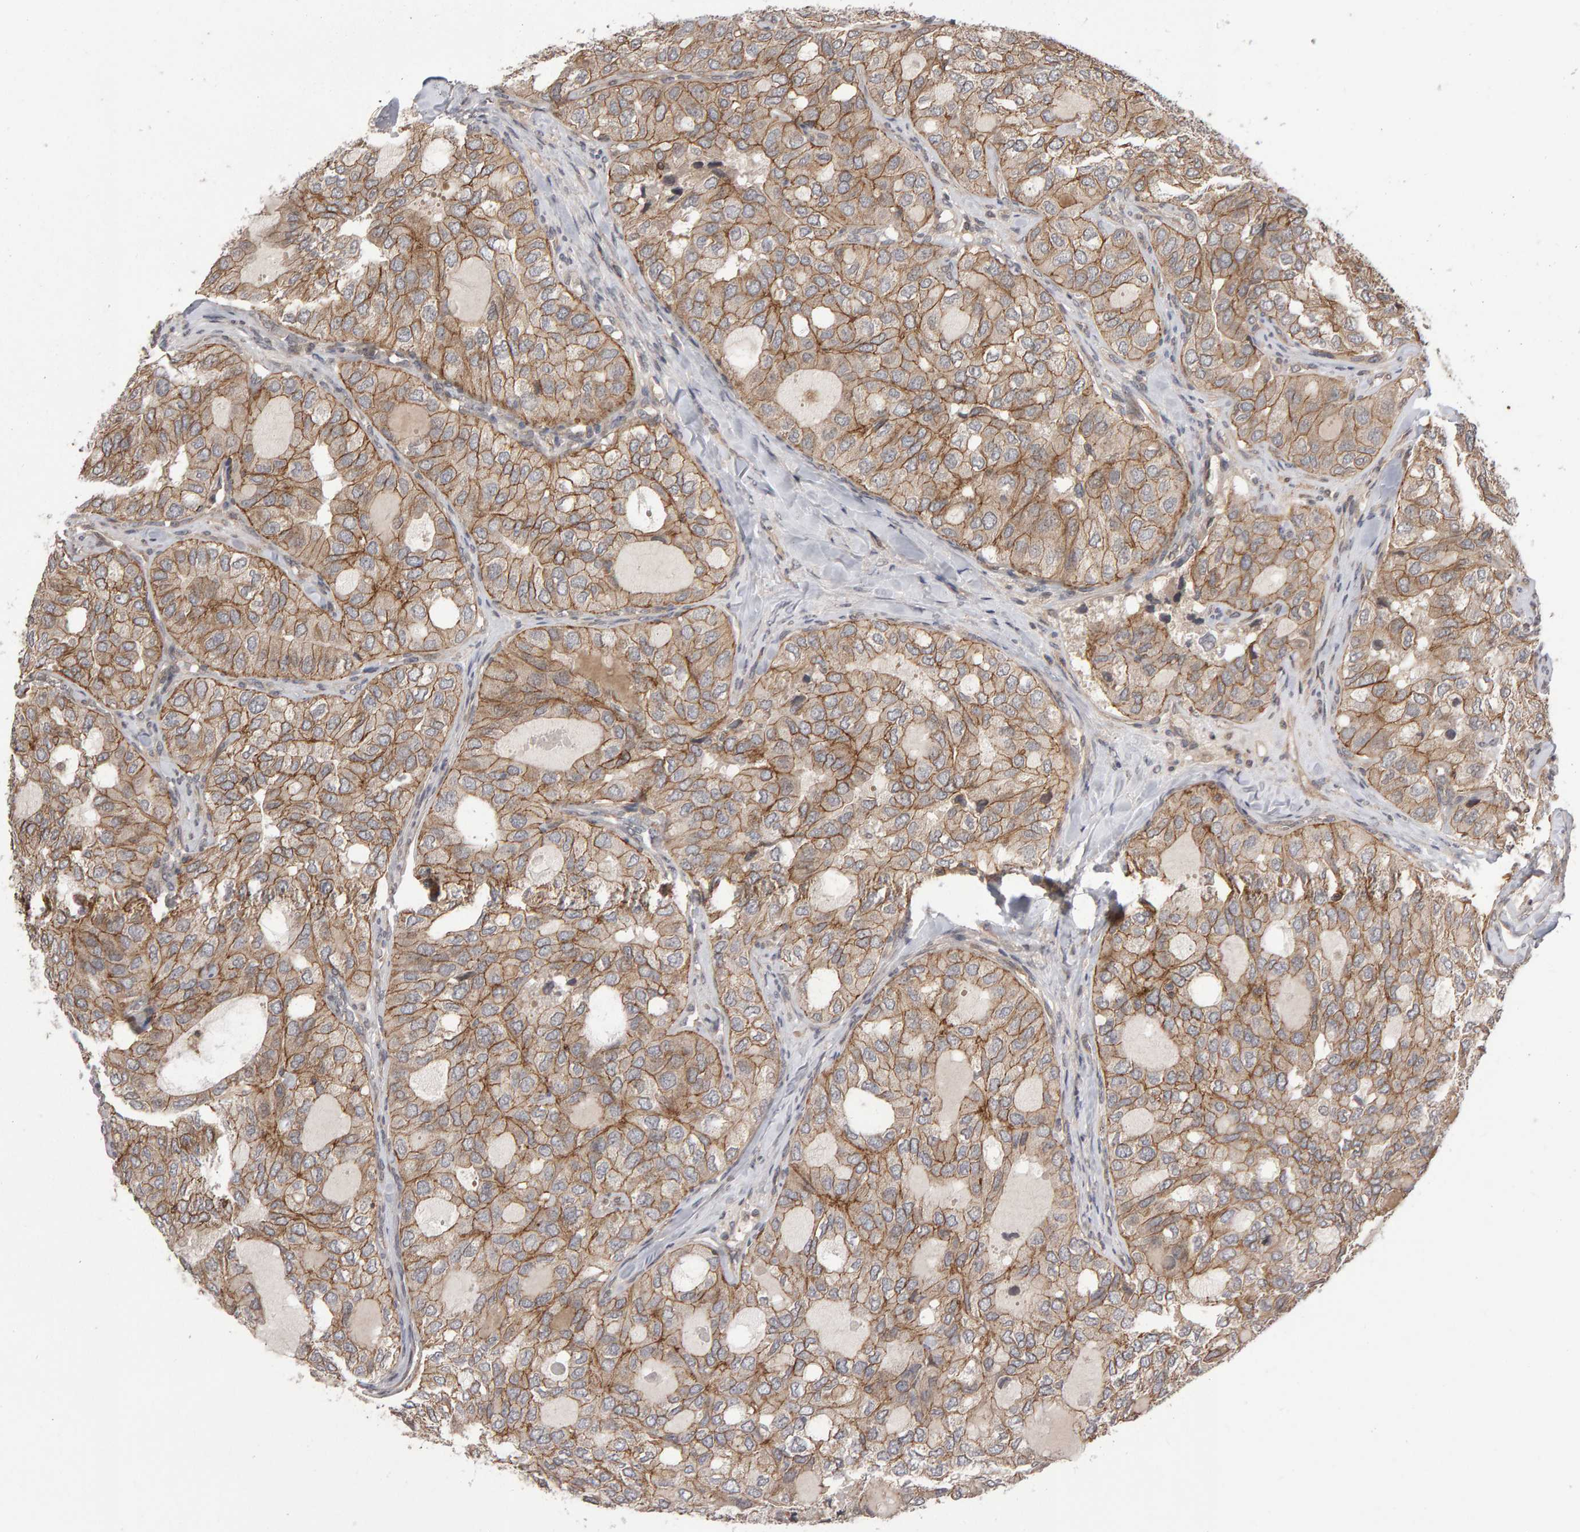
{"staining": {"intensity": "moderate", "quantity": ">75%", "location": "cytoplasmic/membranous"}, "tissue": "thyroid cancer", "cell_type": "Tumor cells", "image_type": "cancer", "snomed": [{"axis": "morphology", "description": "Follicular adenoma carcinoma, NOS"}, {"axis": "topography", "description": "Thyroid gland"}], "caption": "Immunohistochemistry (DAB (3,3'-diaminobenzidine)) staining of human thyroid cancer reveals moderate cytoplasmic/membranous protein positivity in approximately >75% of tumor cells. (brown staining indicates protein expression, while blue staining denotes nuclei).", "gene": "SCRIB", "patient": {"sex": "male", "age": 75}}